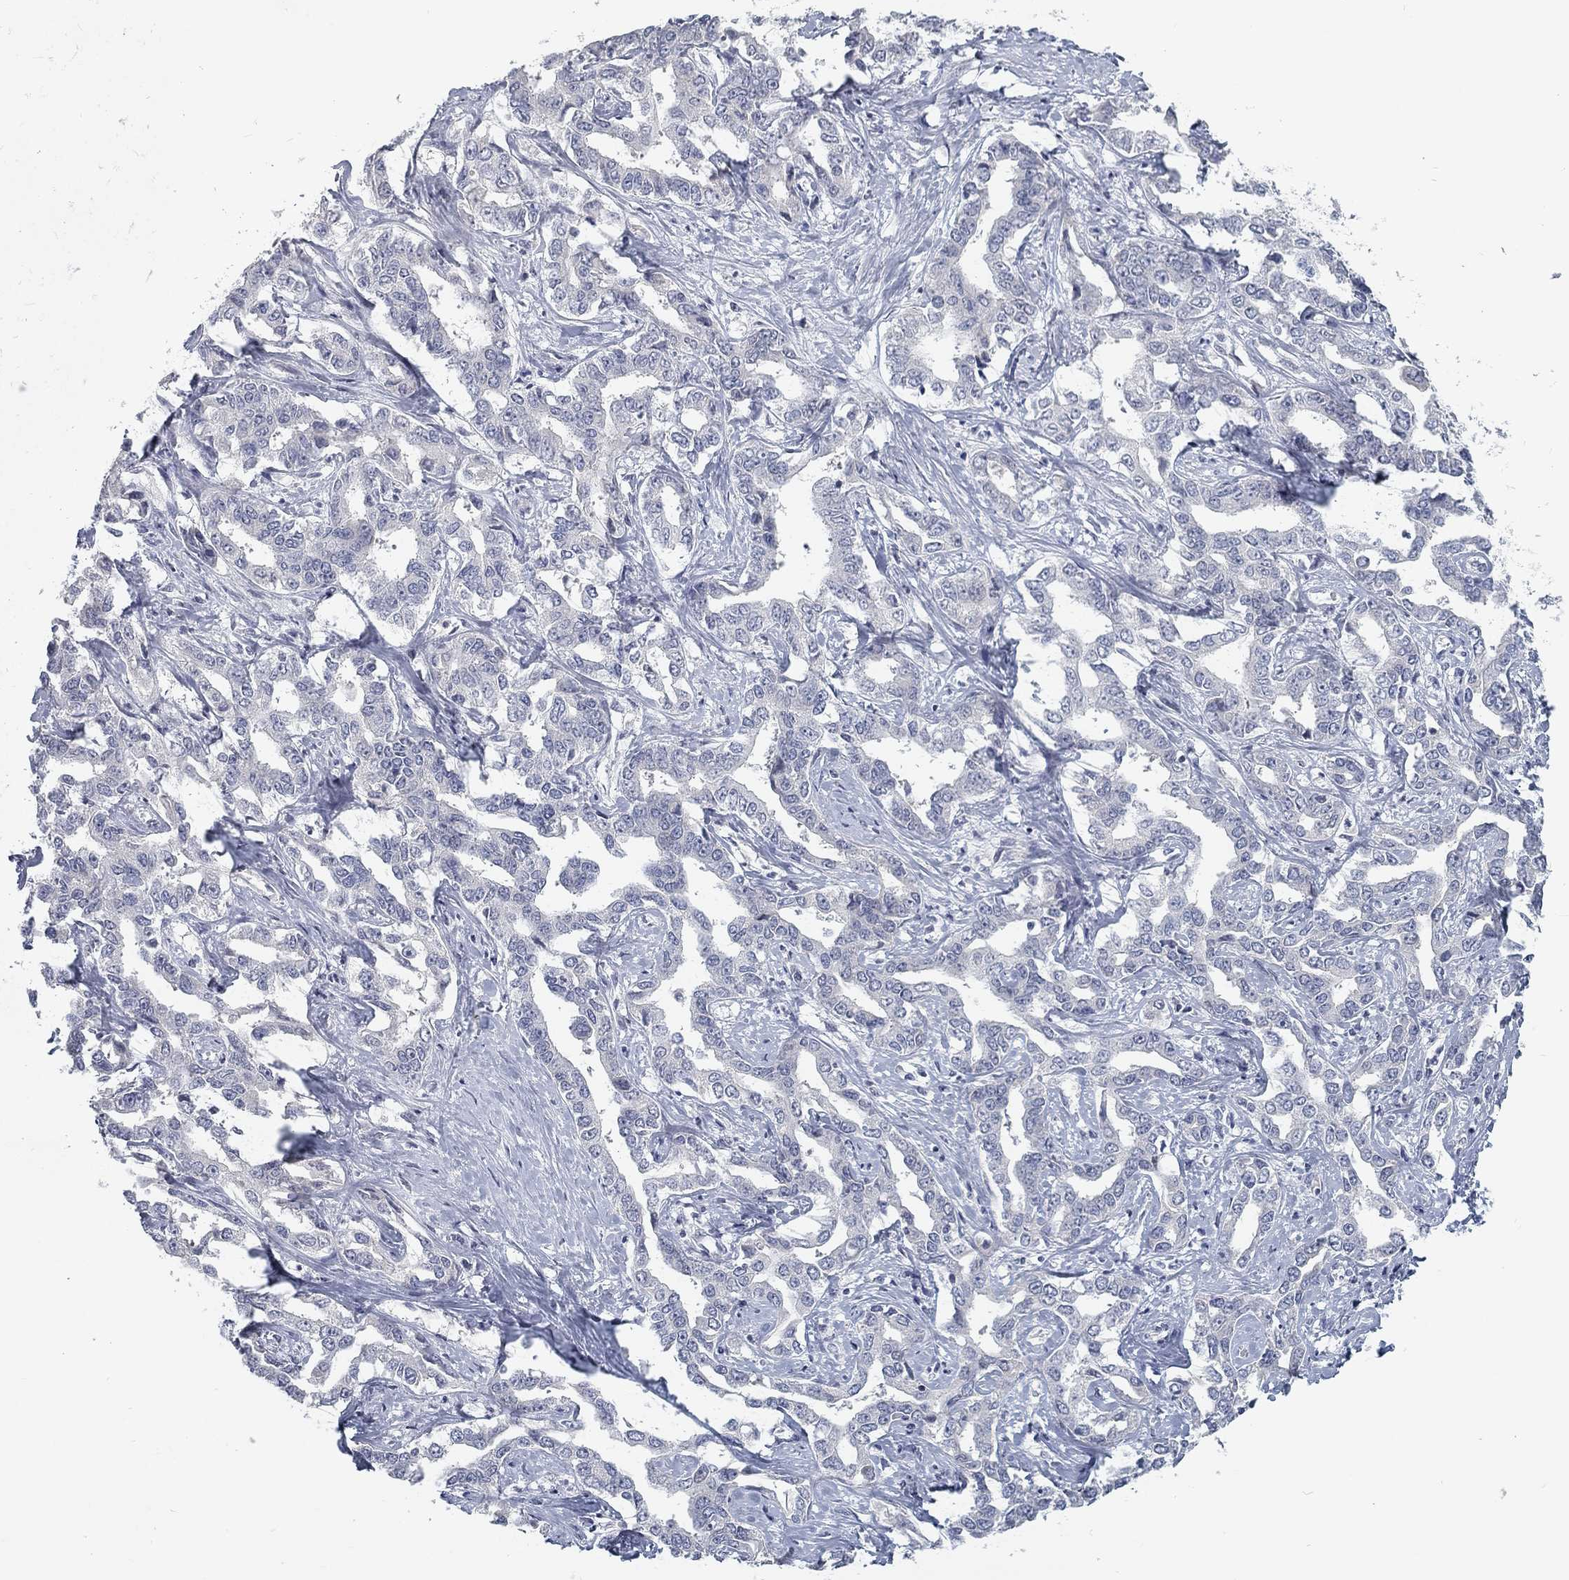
{"staining": {"intensity": "negative", "quantity": "none", "location": "none"}, "tissue": "liver cancer", "cell_type": "Tumor cells", "image_type": "cancer", "snomed": [{"axis": "morphology", "description": "Cholangiocarcinoma"}, {"axis": "topography", "description": "Liver"}], "caption": "This is an immunohistochemistry photomicrograph of liver cholangiocarcinoma. There is no positivity in tumor cells.", "gene": "ATP1A3", "patient": {"sex": "male", "age": 59}}